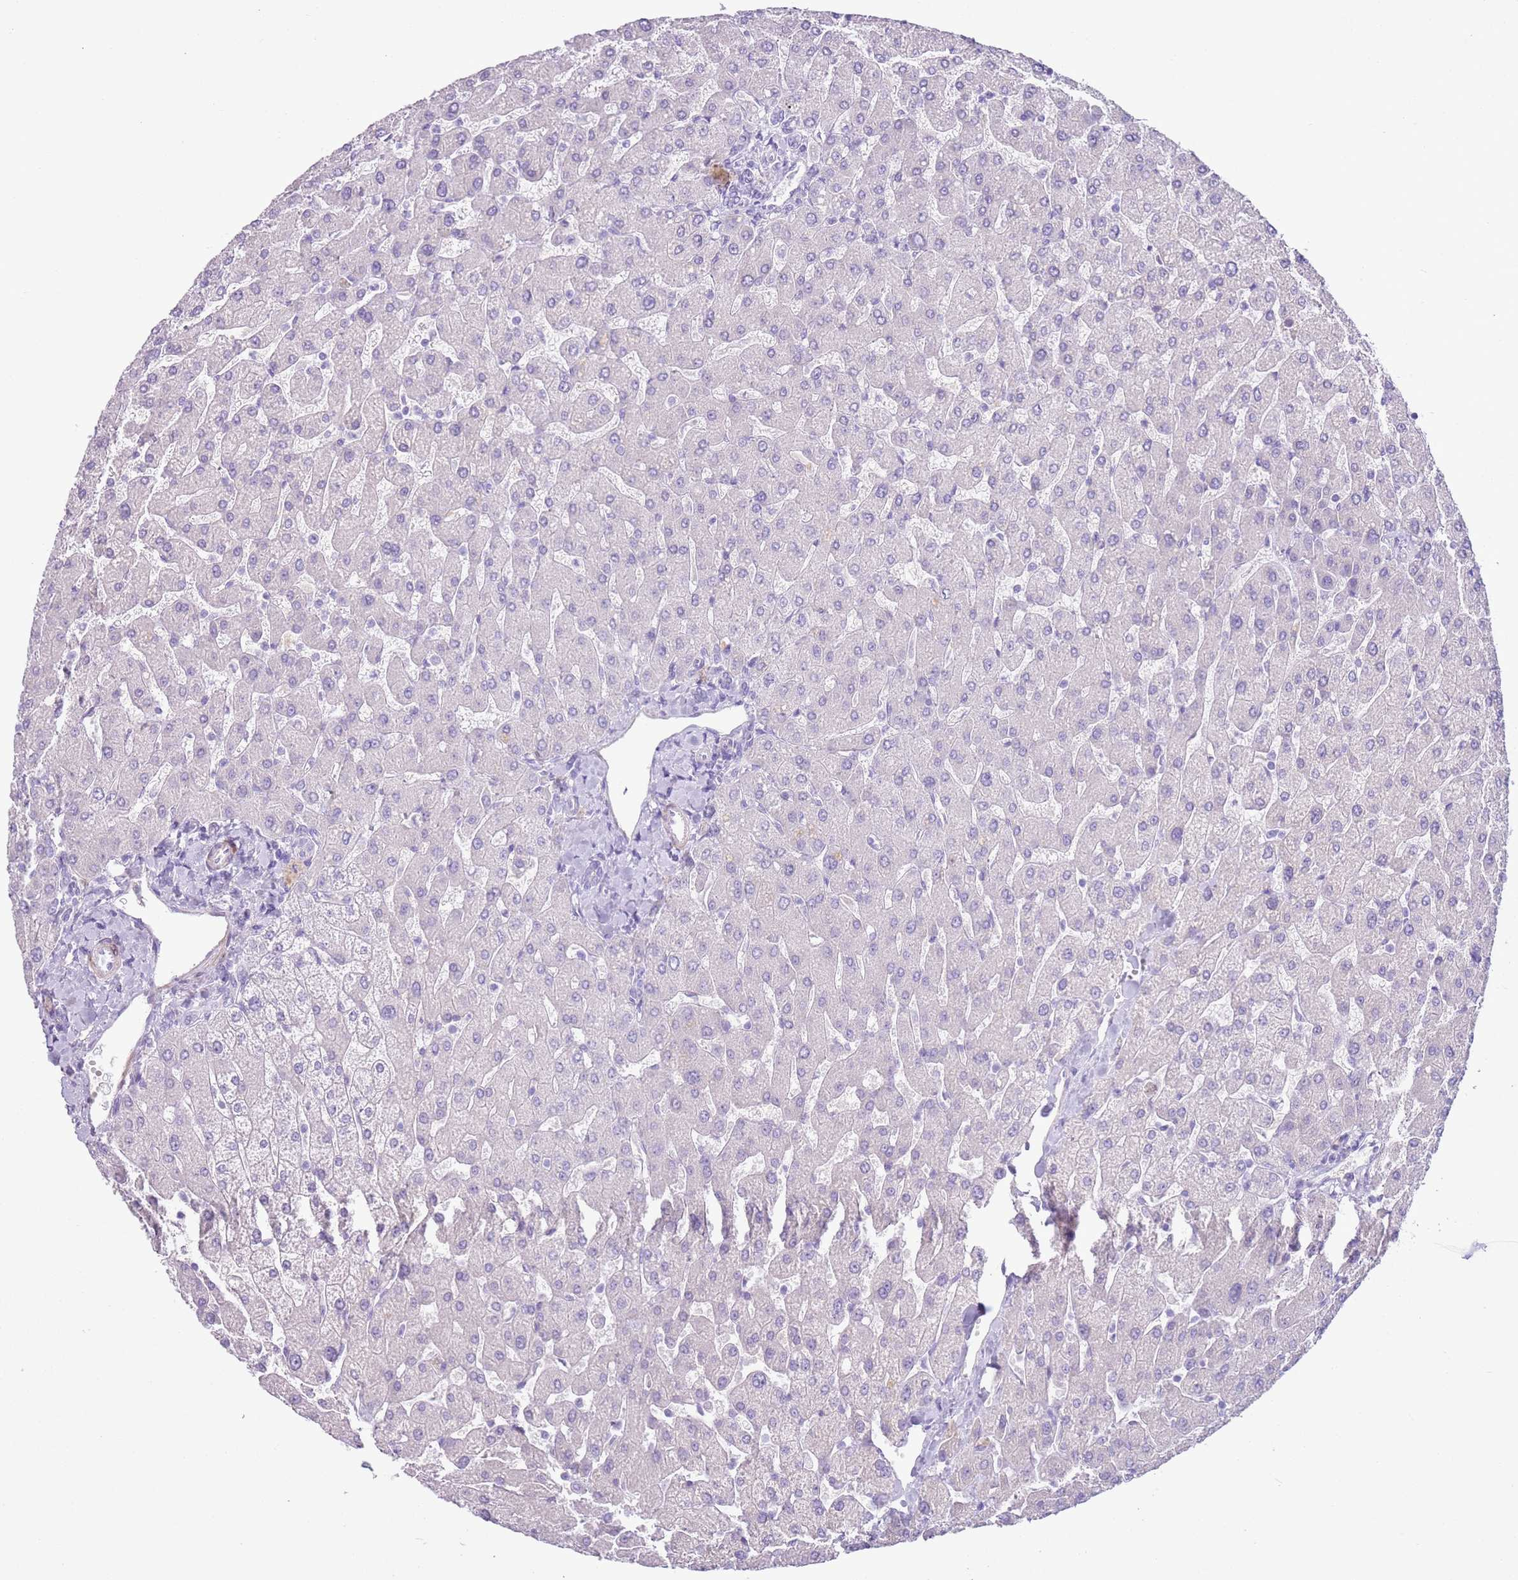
{"staining": {"intensity": "negative", "quantity": "none", "location": "none"}, "tissue": "liver", "cell_type": "Cholangiocytes", "image_type": "normal", "snomed": [{"axis": "morphology", "description": "Normal tissue, NOS"}, {"axis": "topography", "description": "Liver"}], "caption": "High power microscopy image of an immunohistochemistry (IHC) image of unremarkable liver, revealing no significant staining in cholangiocytes.", "gene": "ZNF239", "patient": {"sex": "male", "age": 55}}